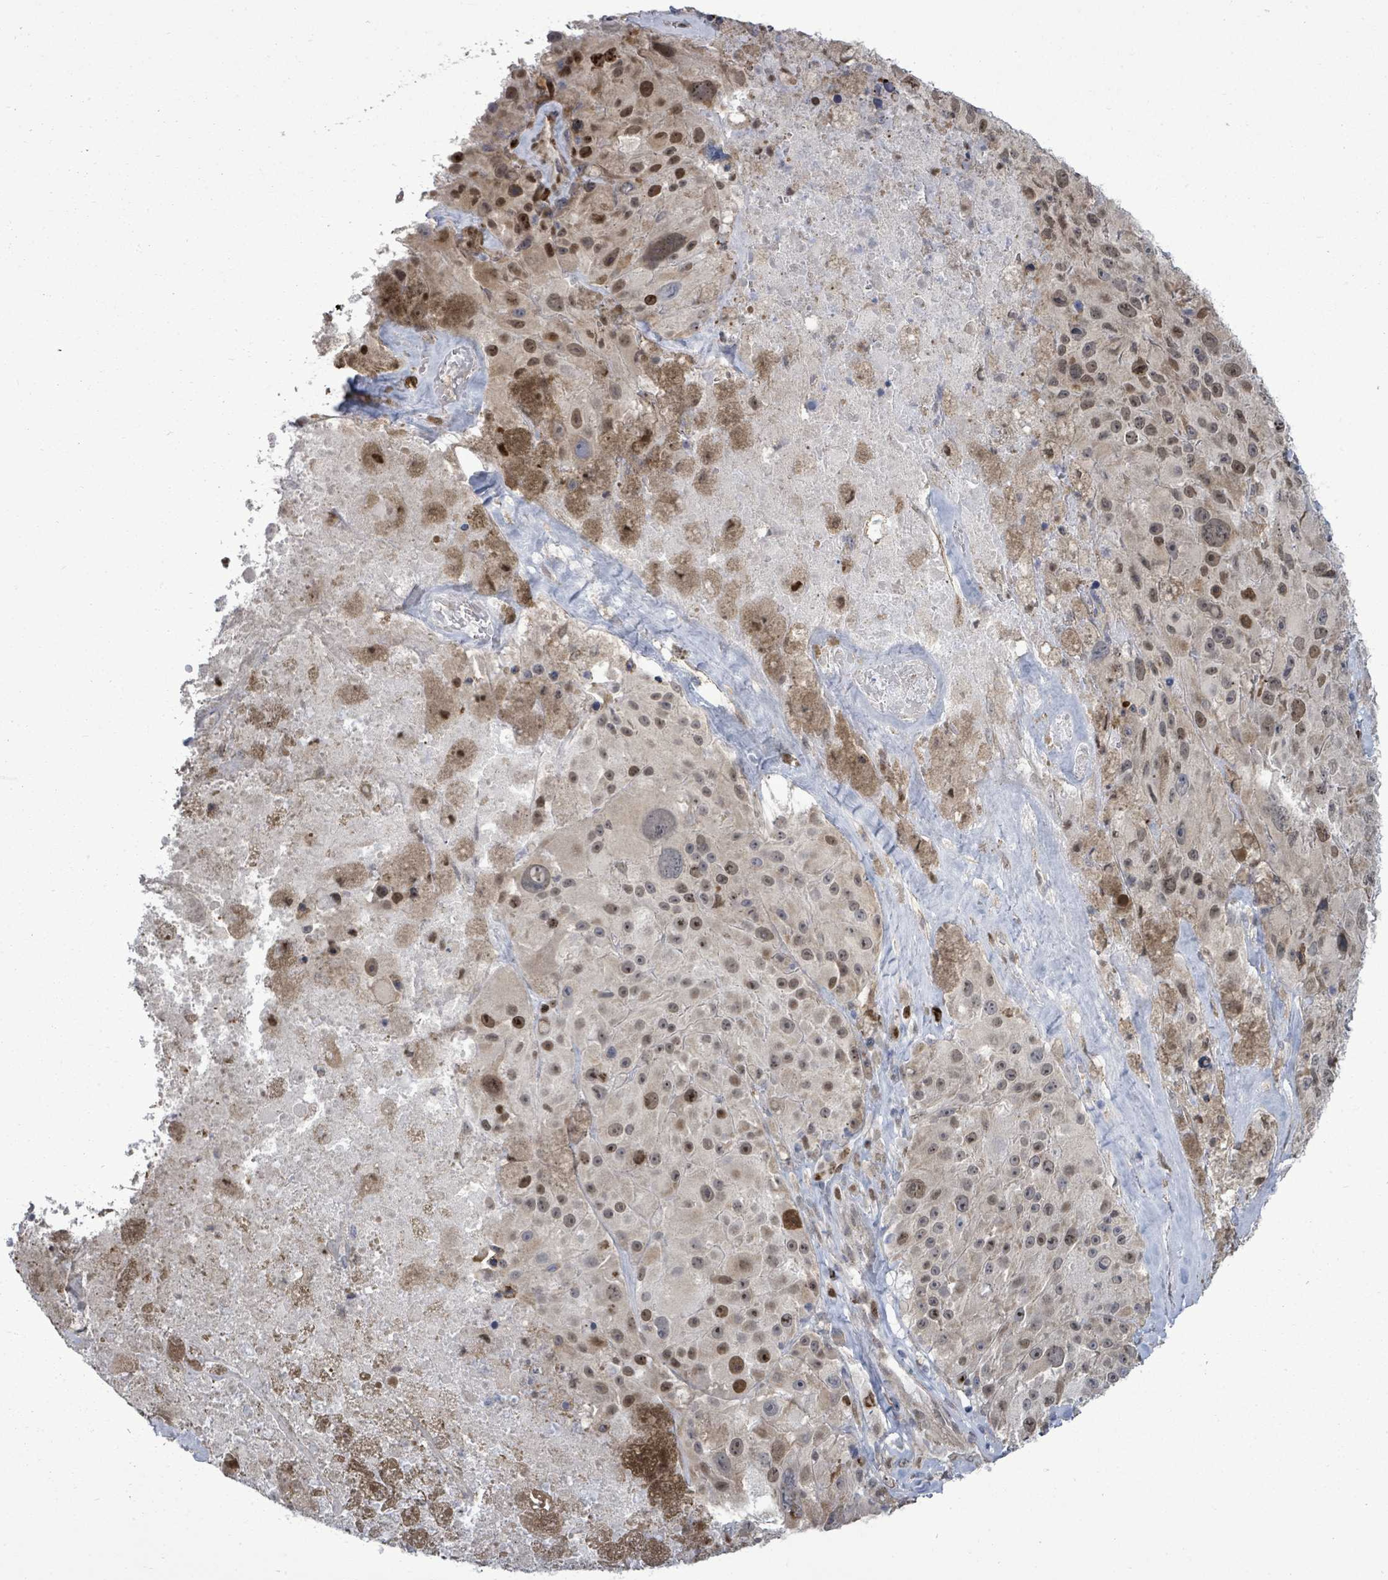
{"staining": {"intensity": "strong", "quantity": "<25%", "location": "nuclear"}, "tissue": "melanoma", "cell_type": "Tumor cells", "image_type": "cancer", "snomed": [{"axis": "morphology", "description": "Malignant melanoma, Metastatic site"}, {"axis": "topography", "description": "Lymph node"}], "caption": "The photomicrograph demonstrates staining of melanoma, revealing strong nuclear protein staining (brown color) within tumor cells. The staining was performed using DAB to visualize the protein expression in brown, while the nuclei were stained in blue with hematoxylin (Magnification: 20x).", "gene": "PAPSS1", "patient": {"sex": "male", "age": 62}}